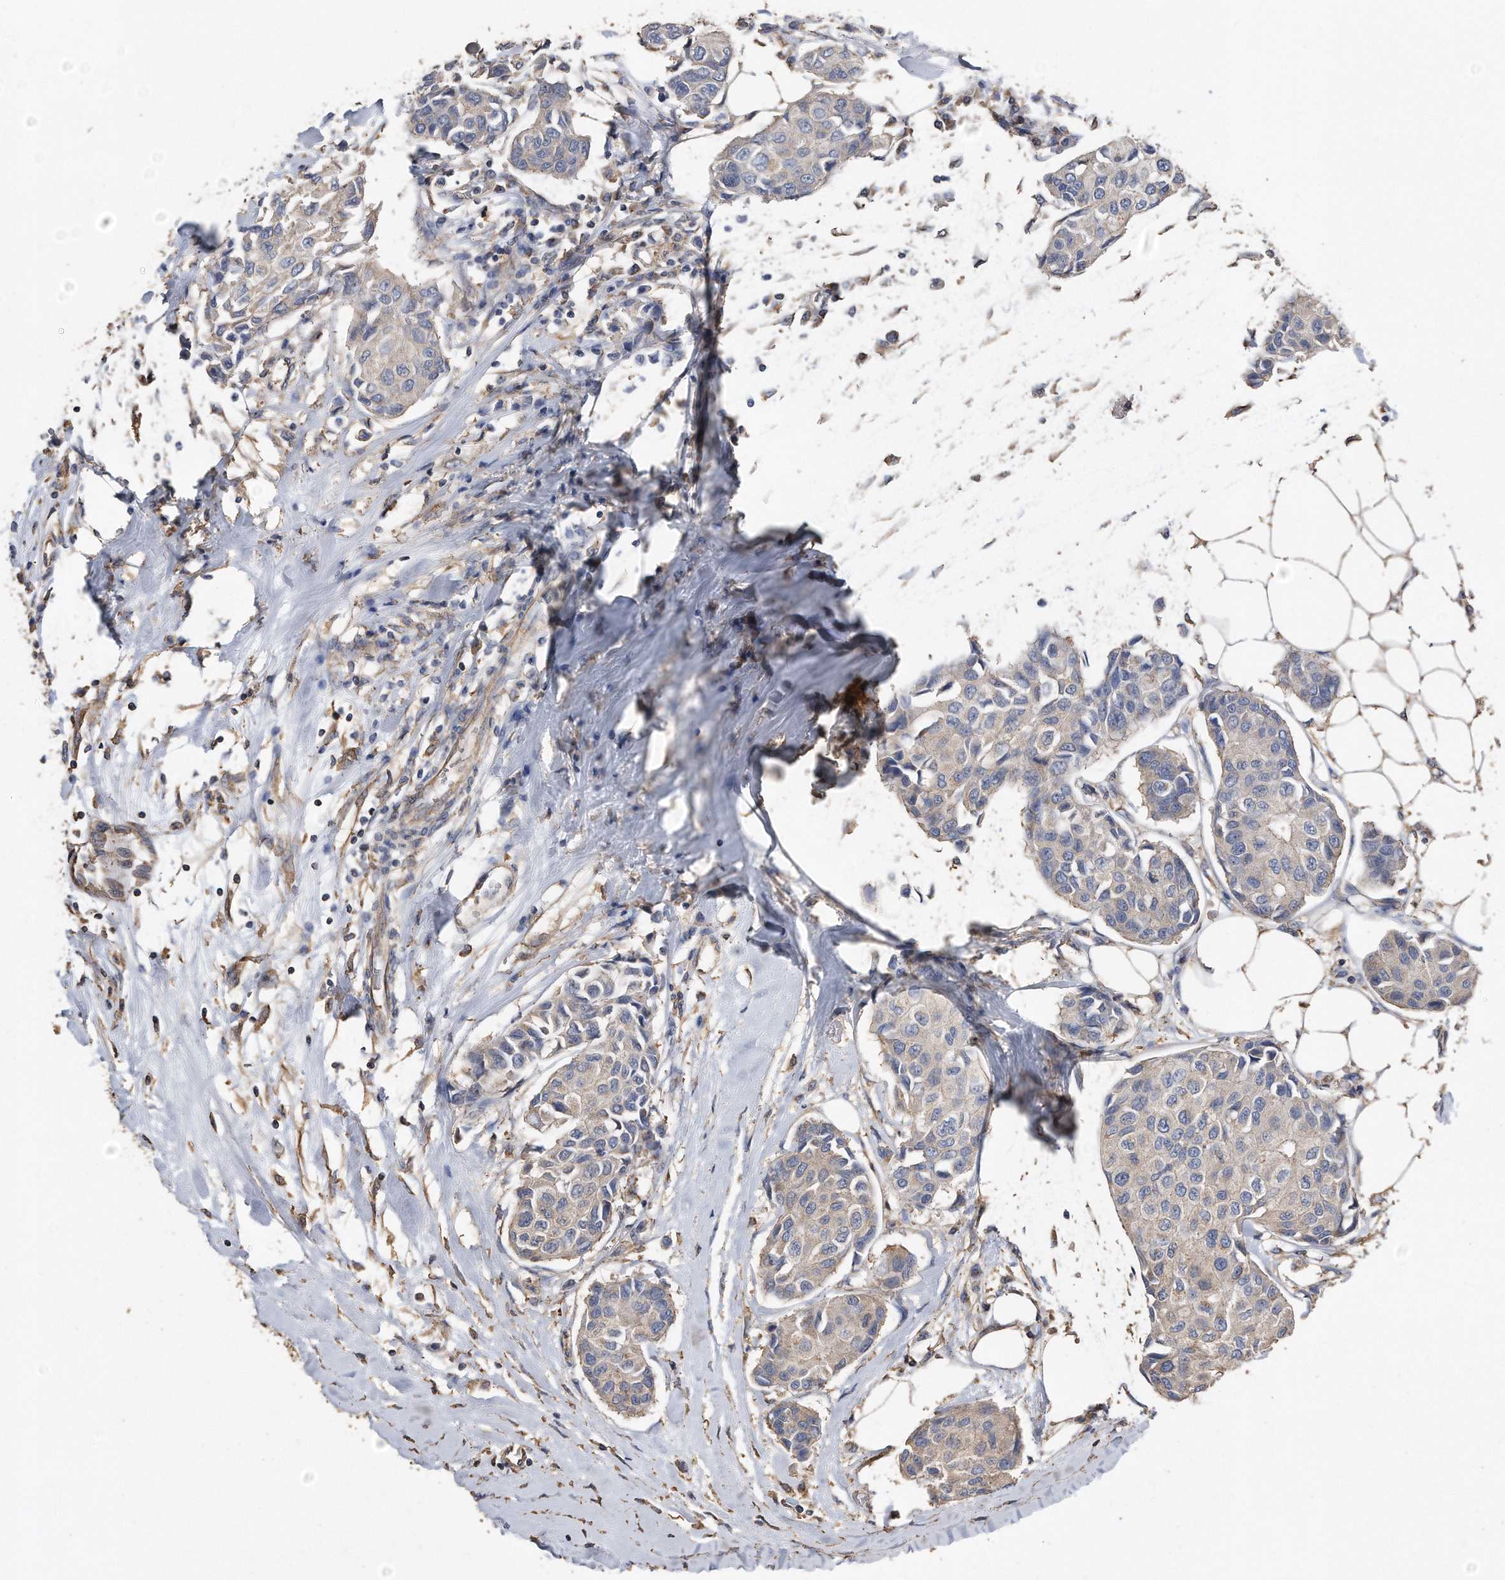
{"staining": {"intensity": "negative", "quantity": "none", "location": "none"}, "tissue": "breast cancer", "cell_type": "Tumor cells", "image_type": "cancer", "snomed": [{"axis": "morphology", "description": "Duct carcinoma"}, {"axis": "topography", "description": "Breast"}], "caption": "Tumor cells show no significant staining in infiltrating ductal carcinoma (breast).", "gene": "CDCP1", "patient": {"sex": "female", "age": 80}}